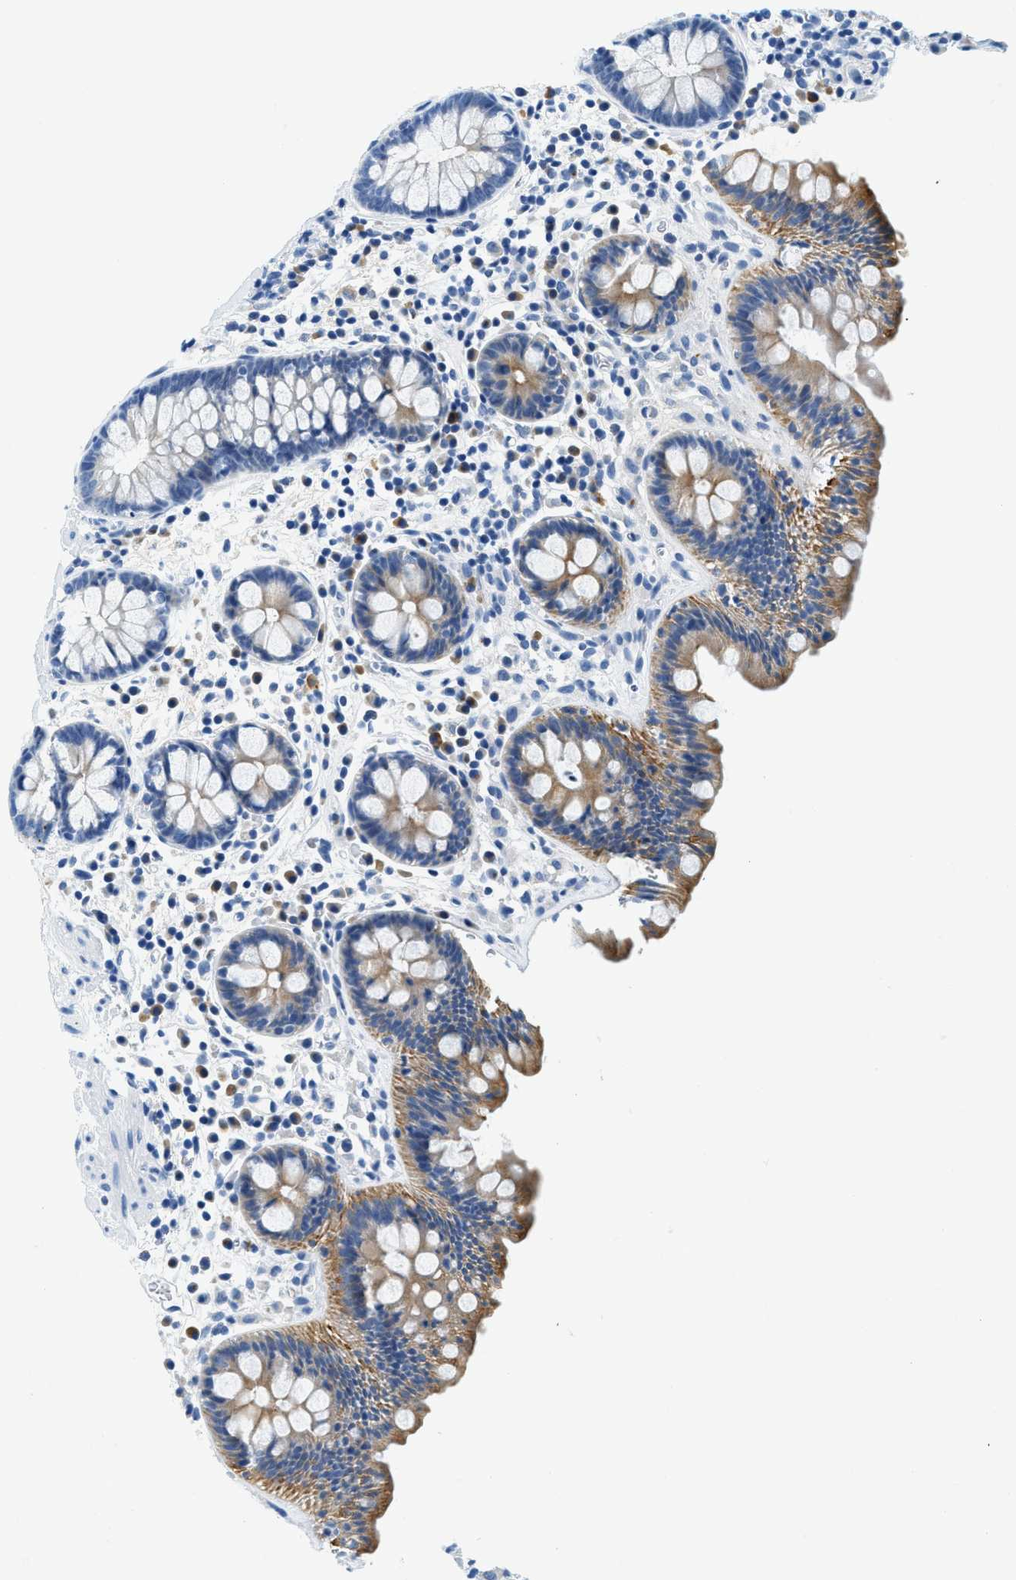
{"staining": {"intensity": "negative", "quantity": "none", "location": "none"}, "tissue": "colon", "cell_type": "Endothelial cells", "image_type": "normal", "snomed": [{"axis": "morphology", "description": "Normal tissue, NOS"}, {"axis": "topography", "description": "Colon"}], "caption": "Endothelial cells show no significant expression in unremarkable colon. Nuclei are stained in blue.", "gene": "STXBP2", "patient": {"sex": "female", "age": 80}}